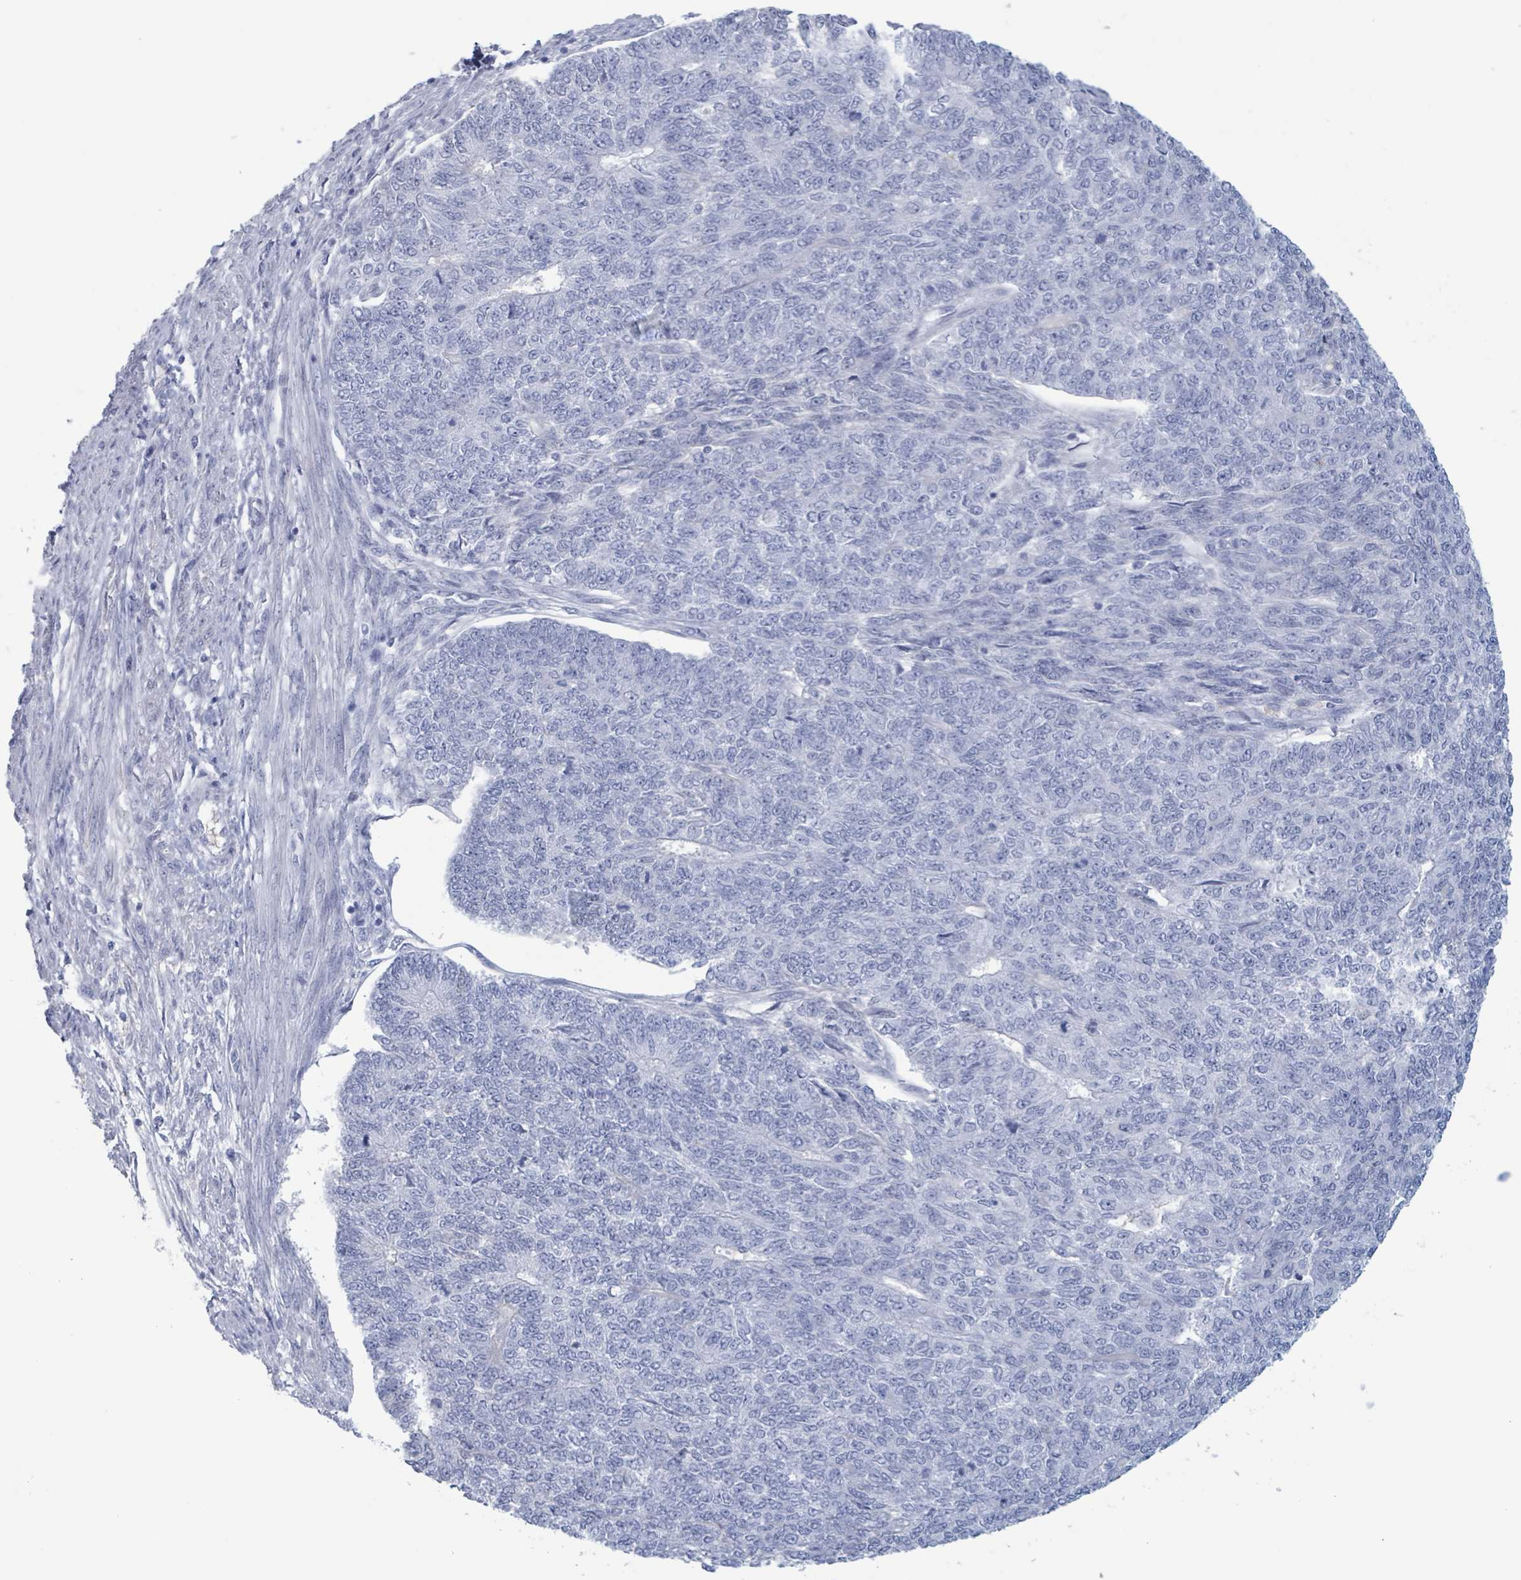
{"staining": {"intensity": "negative", "quantity": "none", "location": "none"}, "tissue": "endometrial cancer", "cell_type": "Tumor cells", "image_type": "cancer", "snomed": [{"axis": "morphology", "description": "Adenocarcinoma, NOS"}, {"axis": "topography", "description": "Endometrium"}], "caption": "Immunohistochemistry (IHC) histopathology image of neoplastic tissue: human endometrial adenocarcinoma stained with DAB displays no significant protein expression in tumor cells.", "gene": "KLK4", "patient": {"sex": "female", "age": 32}}